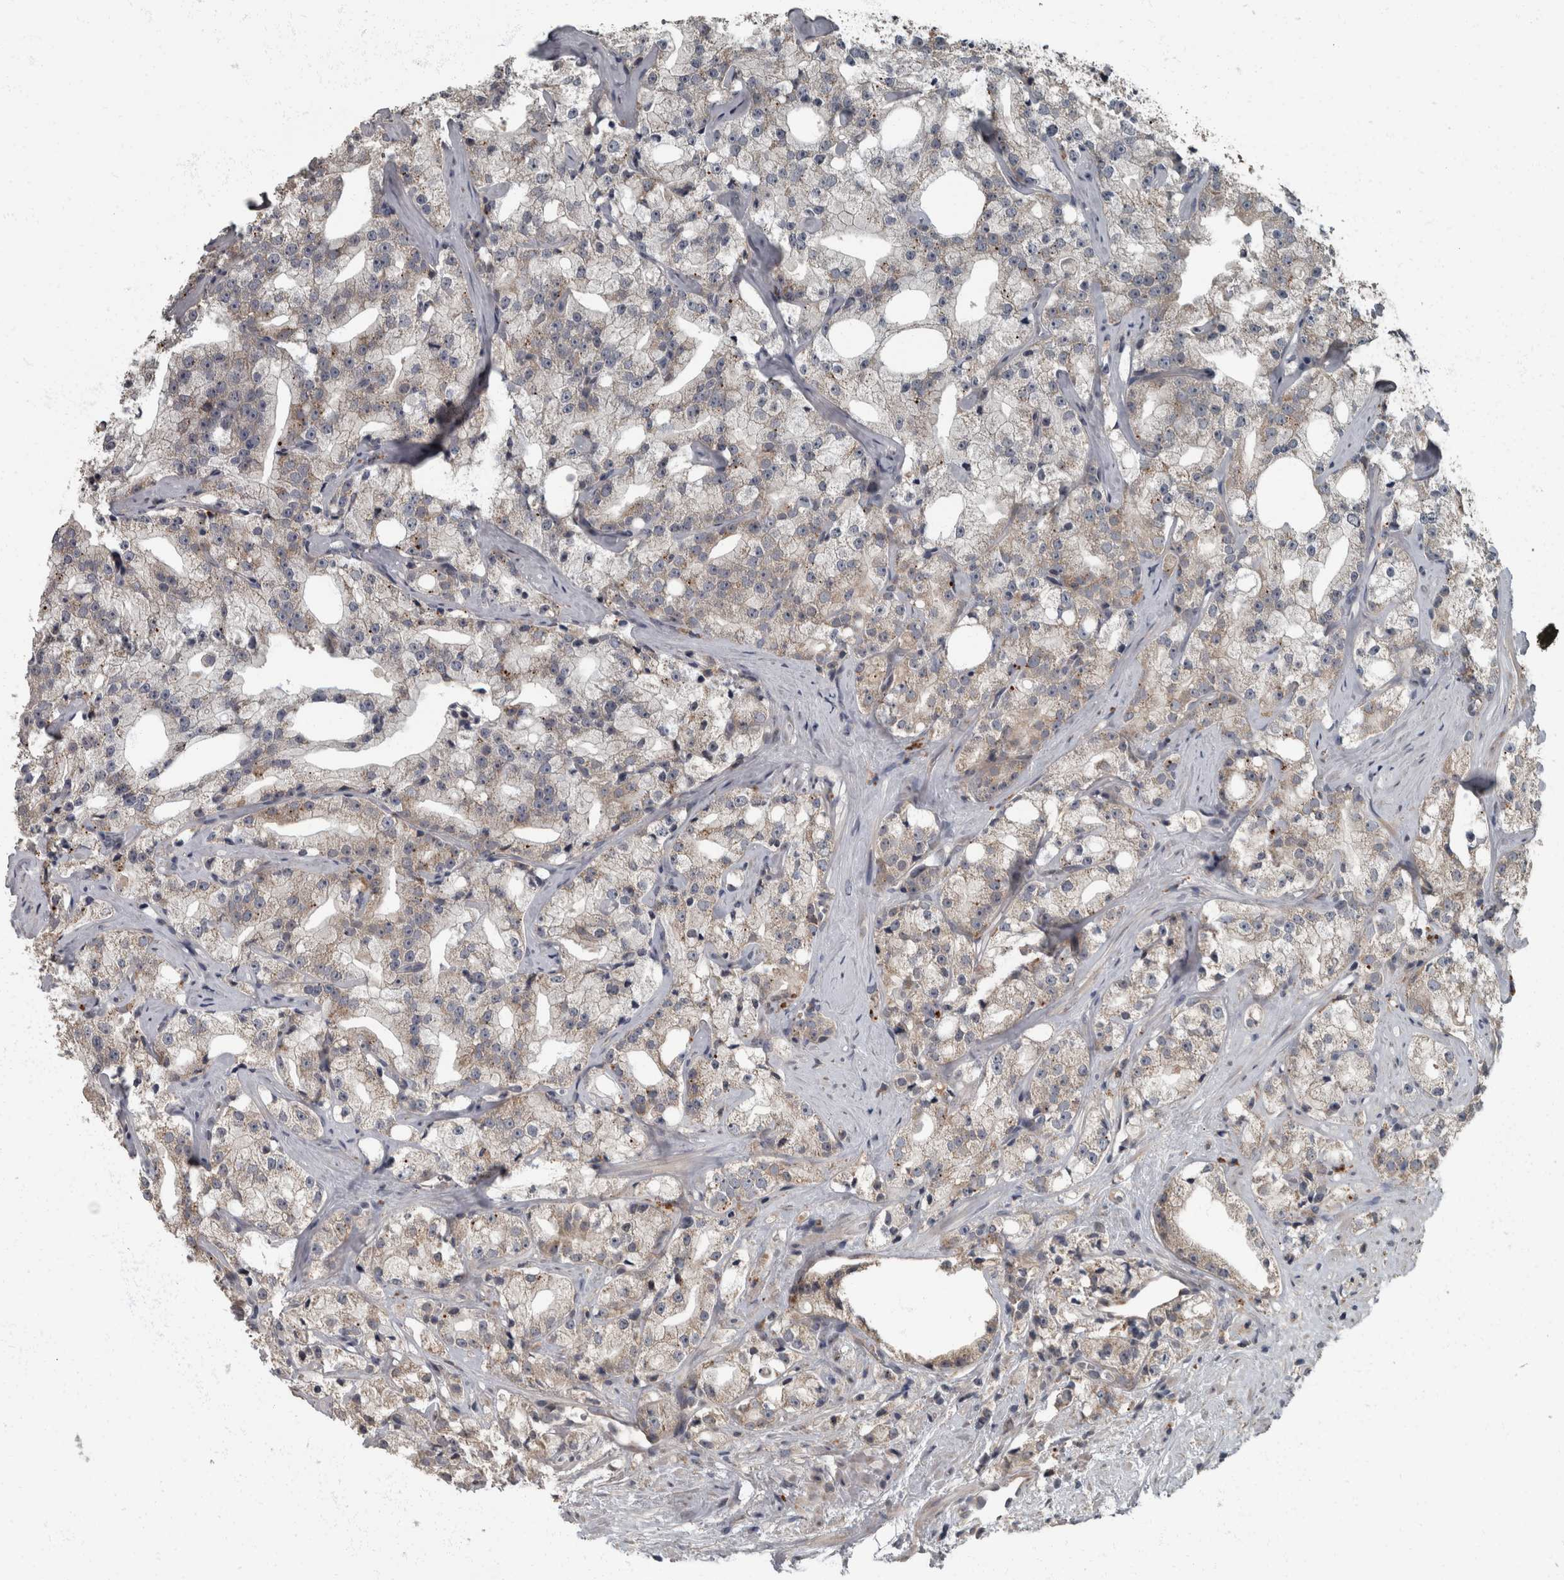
{"staining": {"intensity": "weak", "quantity": "<25%", "location": "cytoplasmic/membranous"}, "tissue": "prostate cancer", "cell_type": "Tumor cells", "image_type": "cancer", "snomed": [{"axis": "morphology", "description": "Adenocarcinoma, High grade"}, {"axis": "topography", "description": "Prostate"}], "caption": "DAB (3,3'-diaminobenzidine) immunohistochemical staining of human high-grade adenocarcinoma (prostate) reveals no significant staining in tumor cells.", "gene": "RABGGTB", "patient": {"sex": "male", "age": 64}}